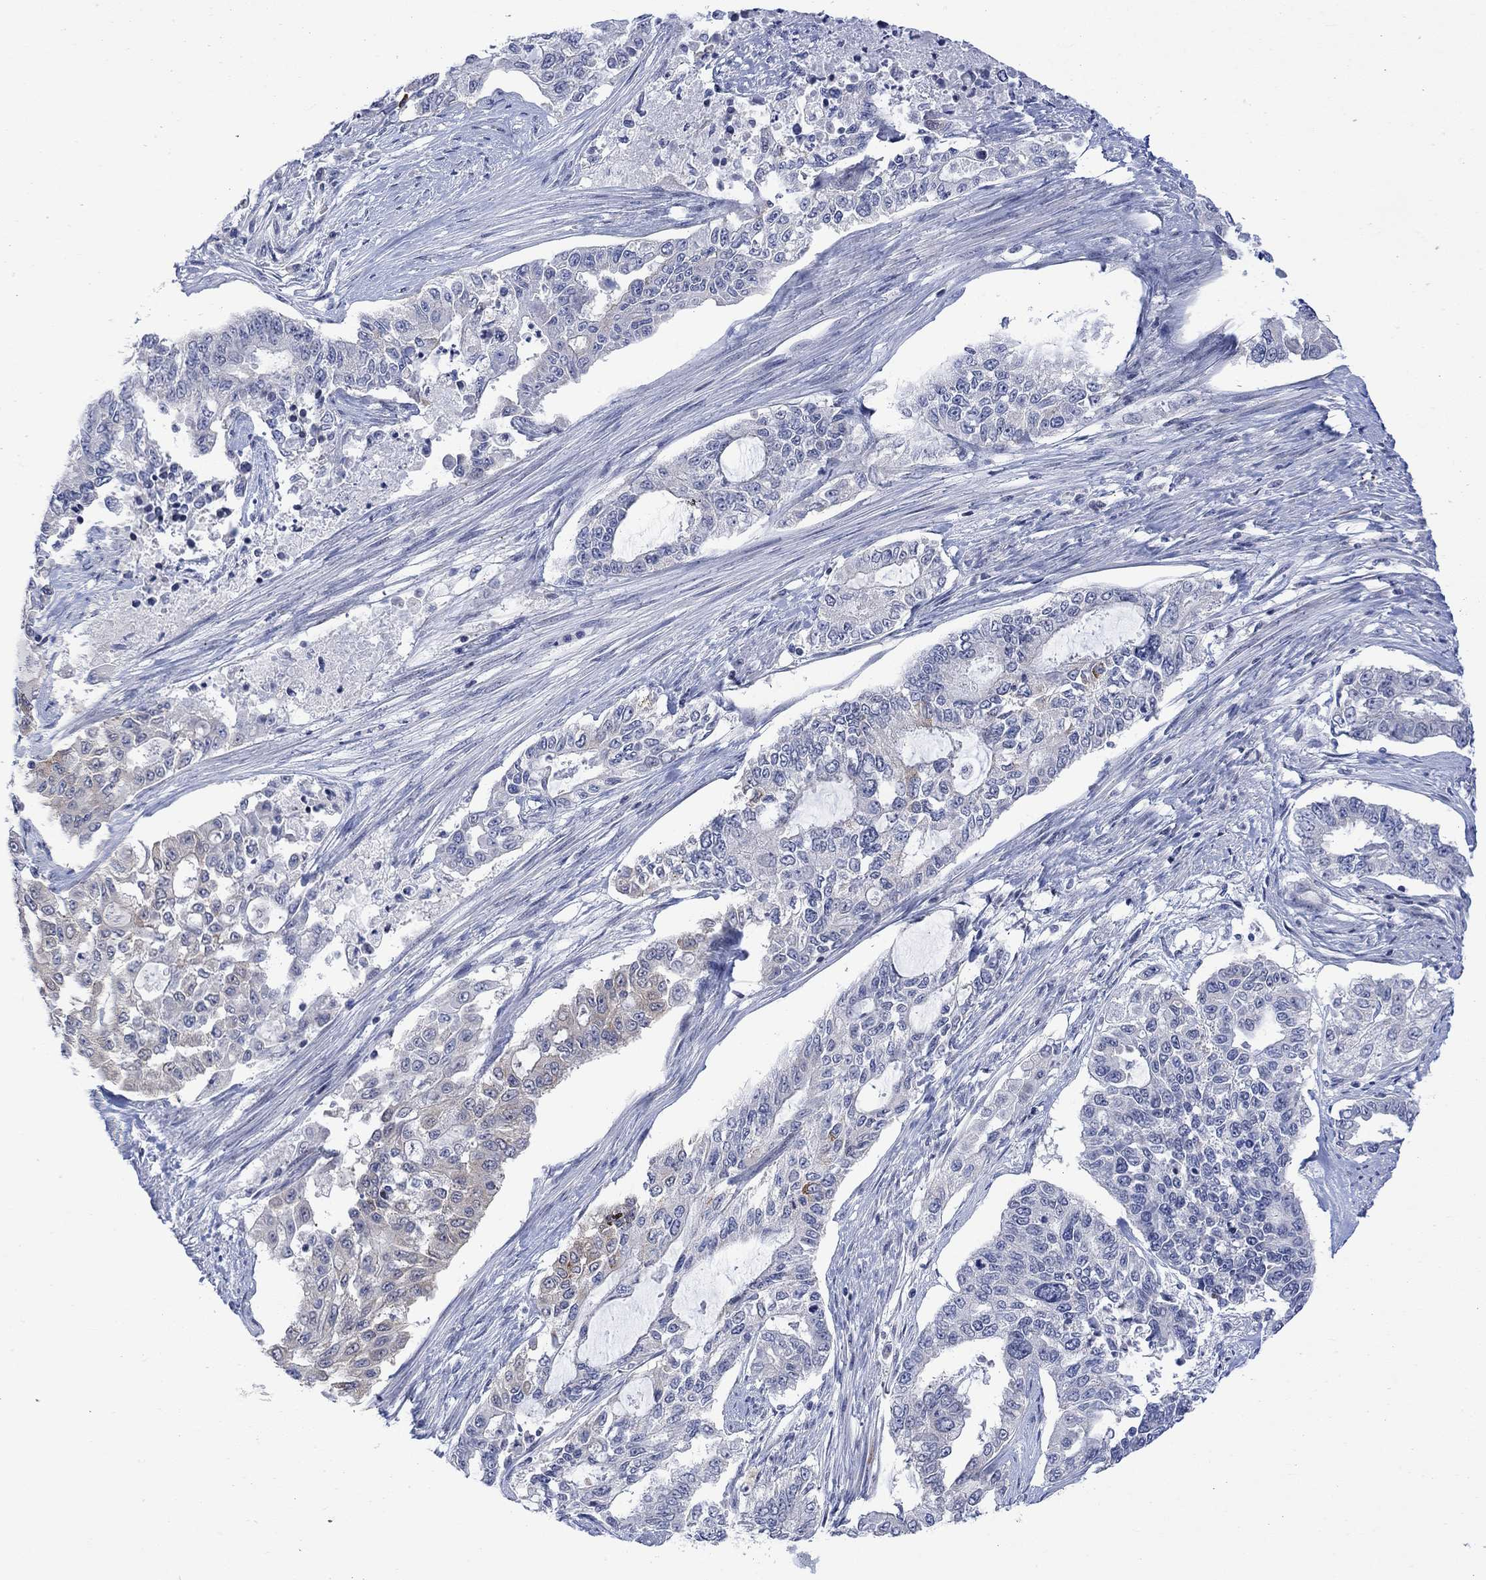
{"staining": {"intensity": "negative", "quantity": "none", "location": "none"}, "tissue": "endometrial cancer", "cell_type": "Tumor cells", "image_type": "cancer", "snomed": [{"axis": "morphology", "description": "Adenocarcinoma, NOS"}, {"axis": "topography", "description": "Uterus"}], "caption": "High magnification brightfield microscopy of endometrial cancer stained with DAB (3,3'-diaminobenzidine) (brown) and counterstained with hematoxylin (blue): tumor cells show no significant positivity.", "gene": "DCX", "patient": {"sex": "female", "age": 59}}